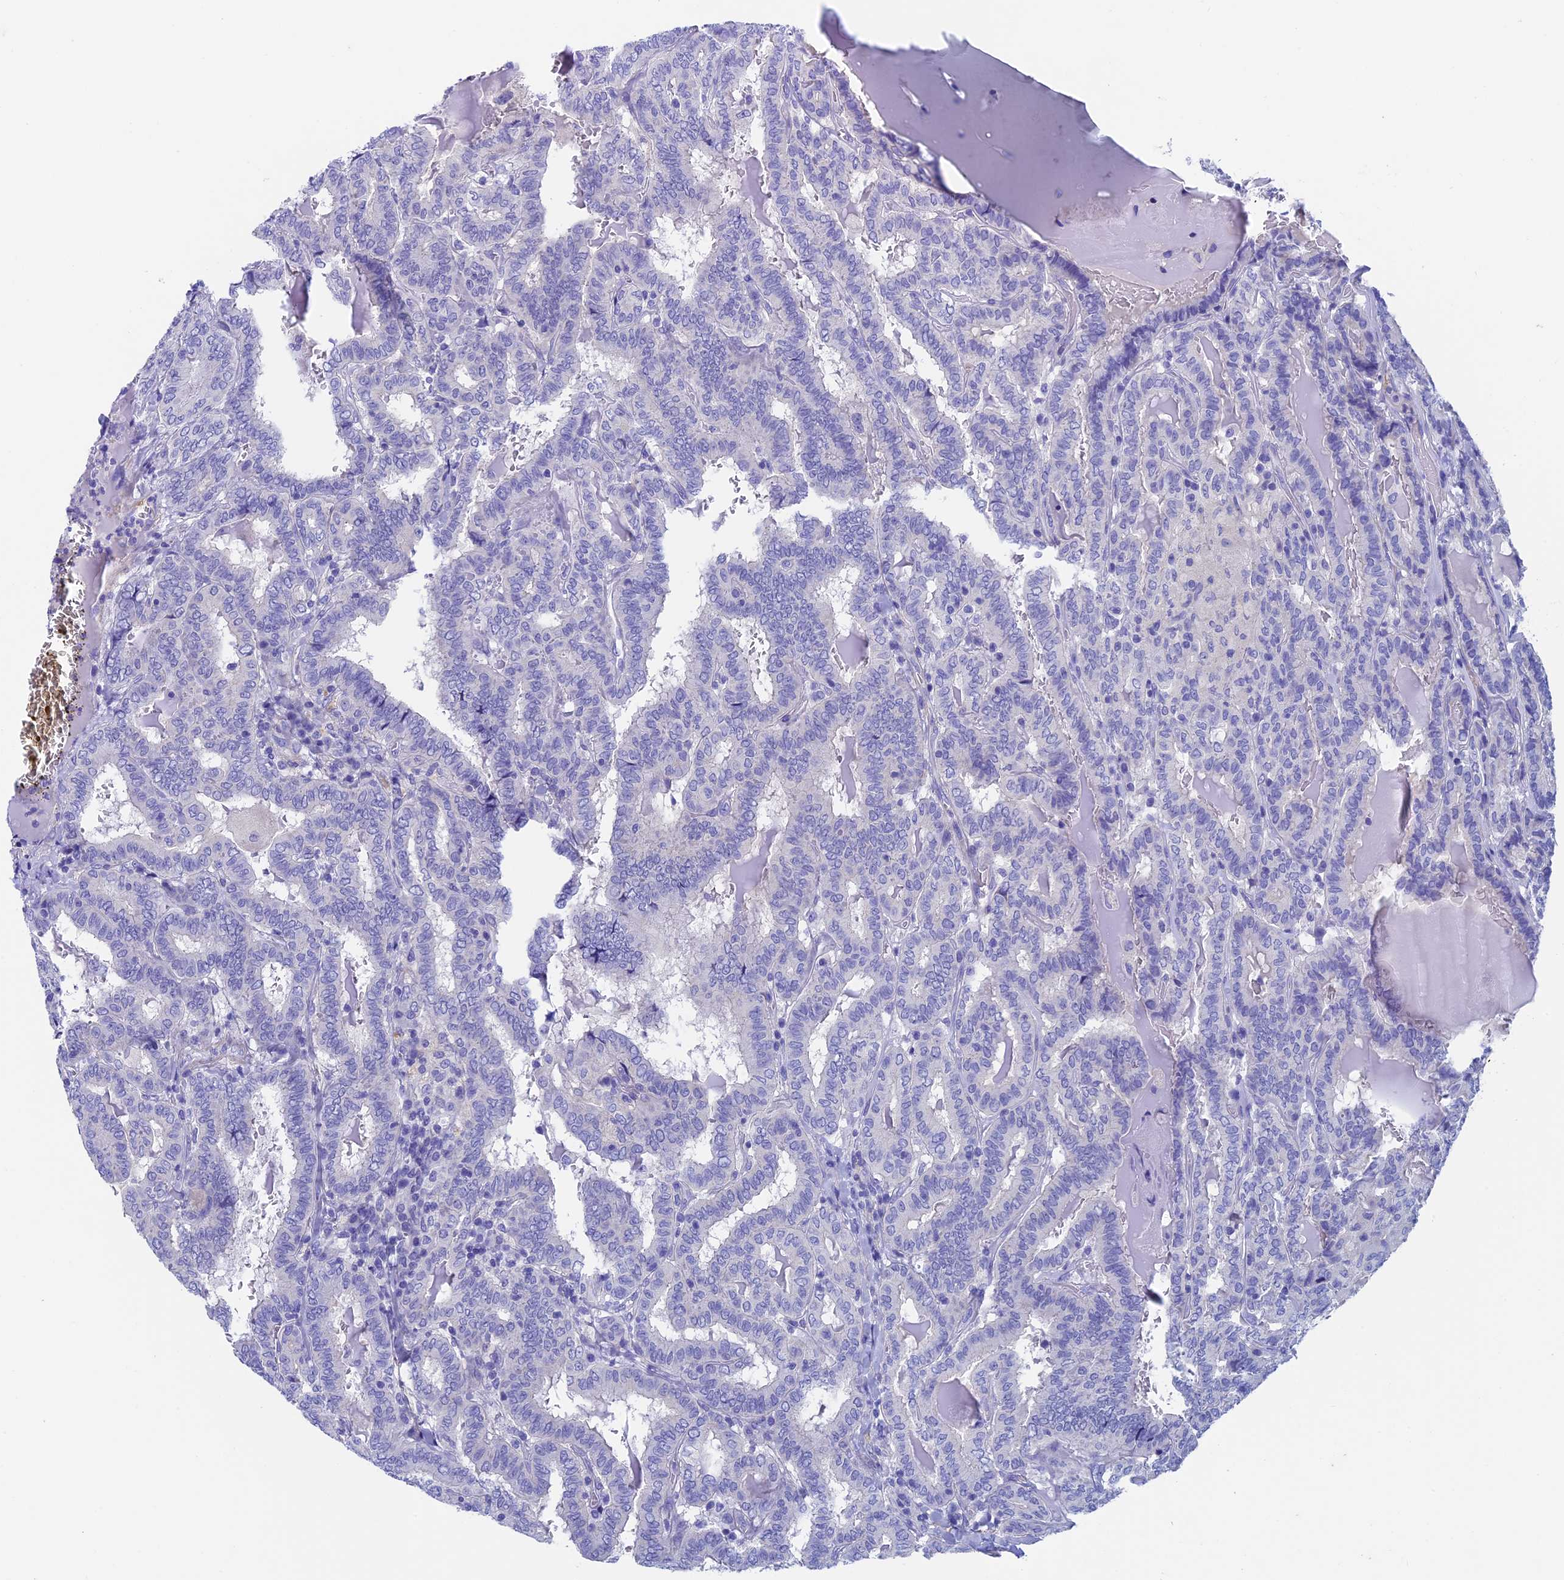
{"staining": {"intensity": "negative", "quantity": "none", "location": "none"}, "tissue": "thyroid cancer", "cell_type": "Tumor cells", "image_type": "cancer", "snomed": [{"axis": "morphology", "description": "Papillary adenocarcinoma, NOS"}, {"axis": "topography", "description": "Thyroid gland"}], "caption": "Thyroid cancer was stained to show a protein in brown. There is no significant staining in tumor cells.", "gene": "ADH7", "patient": {"sex": "female", "age": 72}}